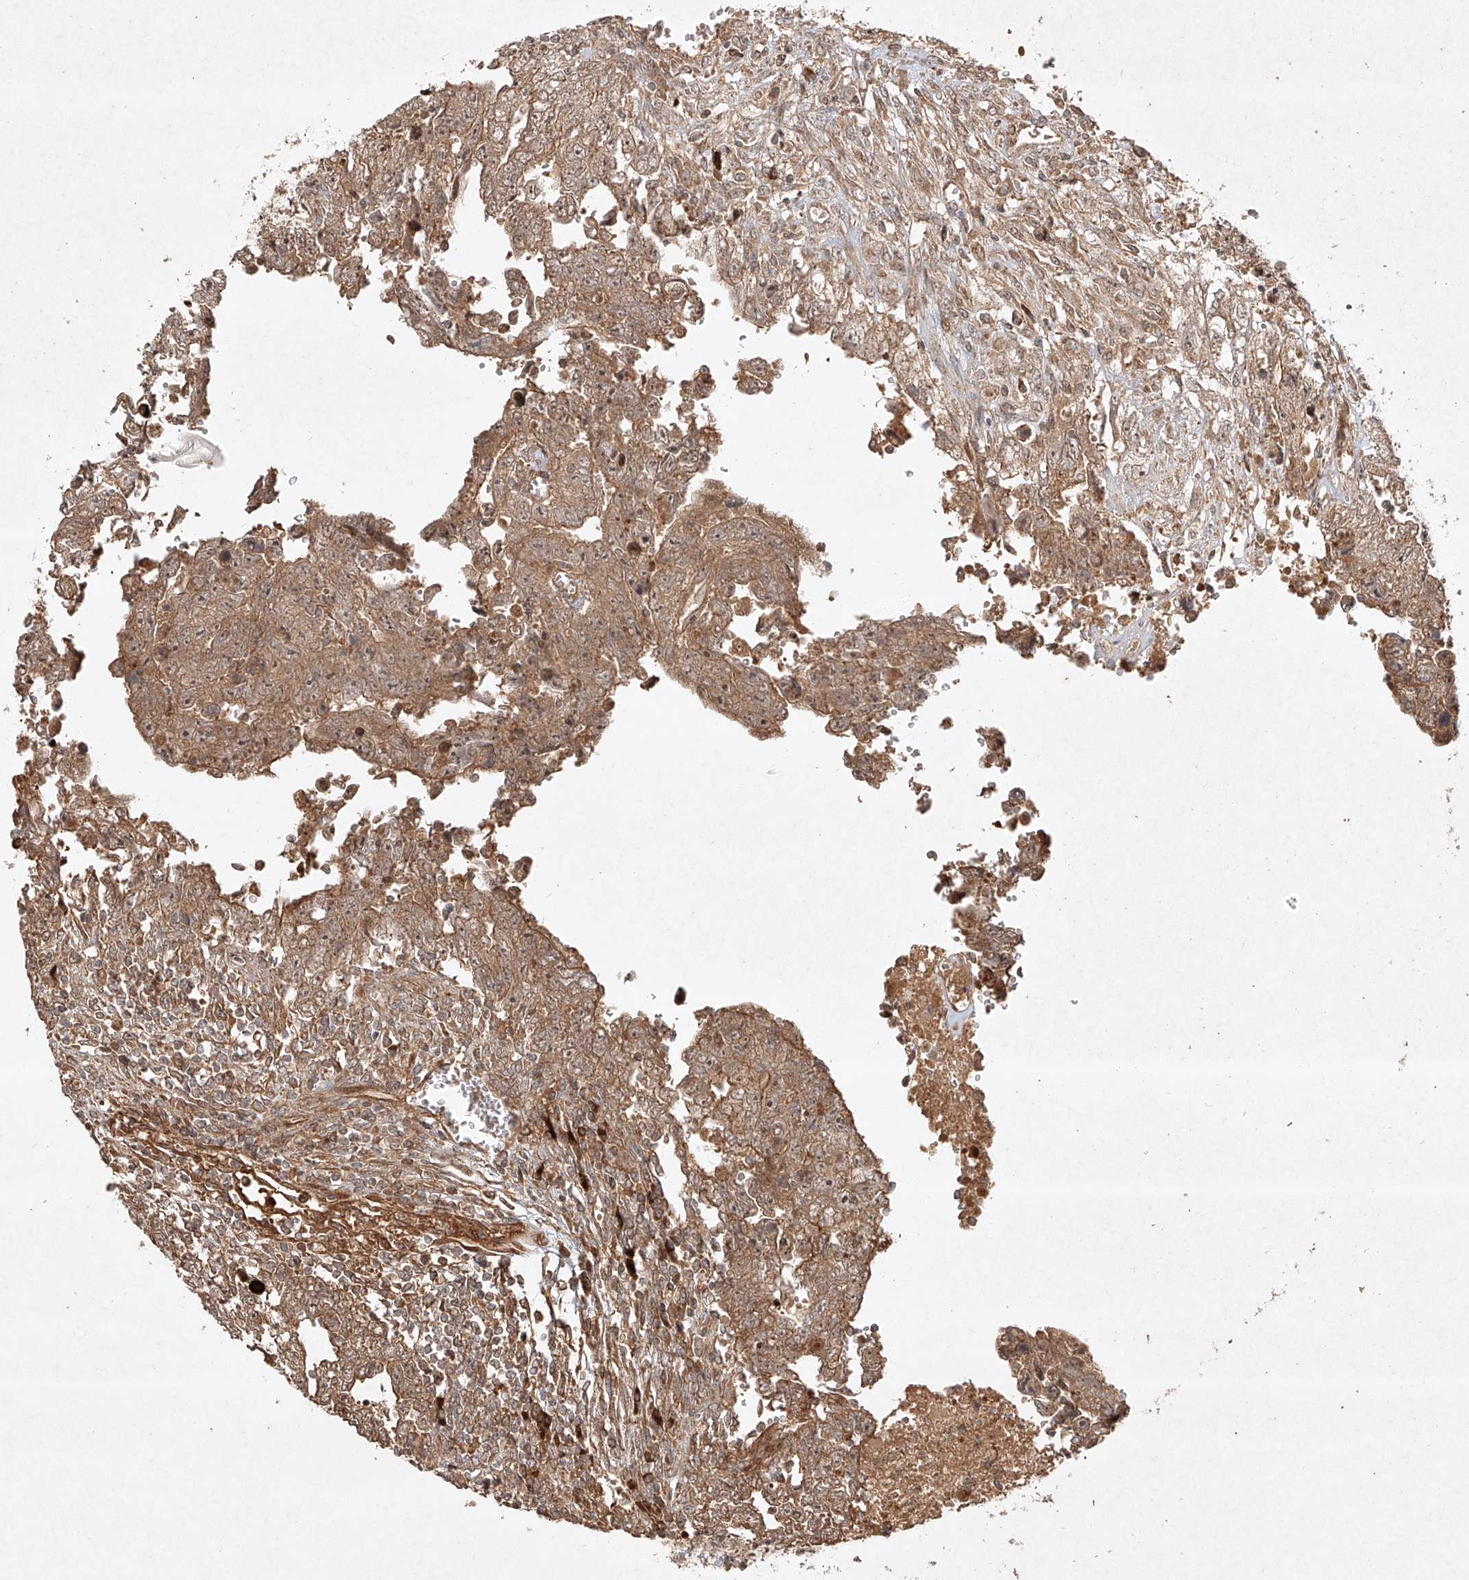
{"staining": {"intensity": "moderate", "quantity": ">75%", "location": "cytoplasmic/membranous,nuclear"}, "tissue": "testis cancer", "cell_type": "Tumor cells", "image_type": "cancer", "snomed": [{"axis": "morphology", "description": "Carcinoma, Embryonal, NOS"}, {"axis": "topography", "description": "Testis"}], "caption": "Immunohistochemical staining of human testis cancer displays medium levels of moderate cytoplasmic/membranous and nuclear protein expression in about >75% of tumor cells.", "gene": "CYYR1", "patient": {"sex": "male", "age": 28}}